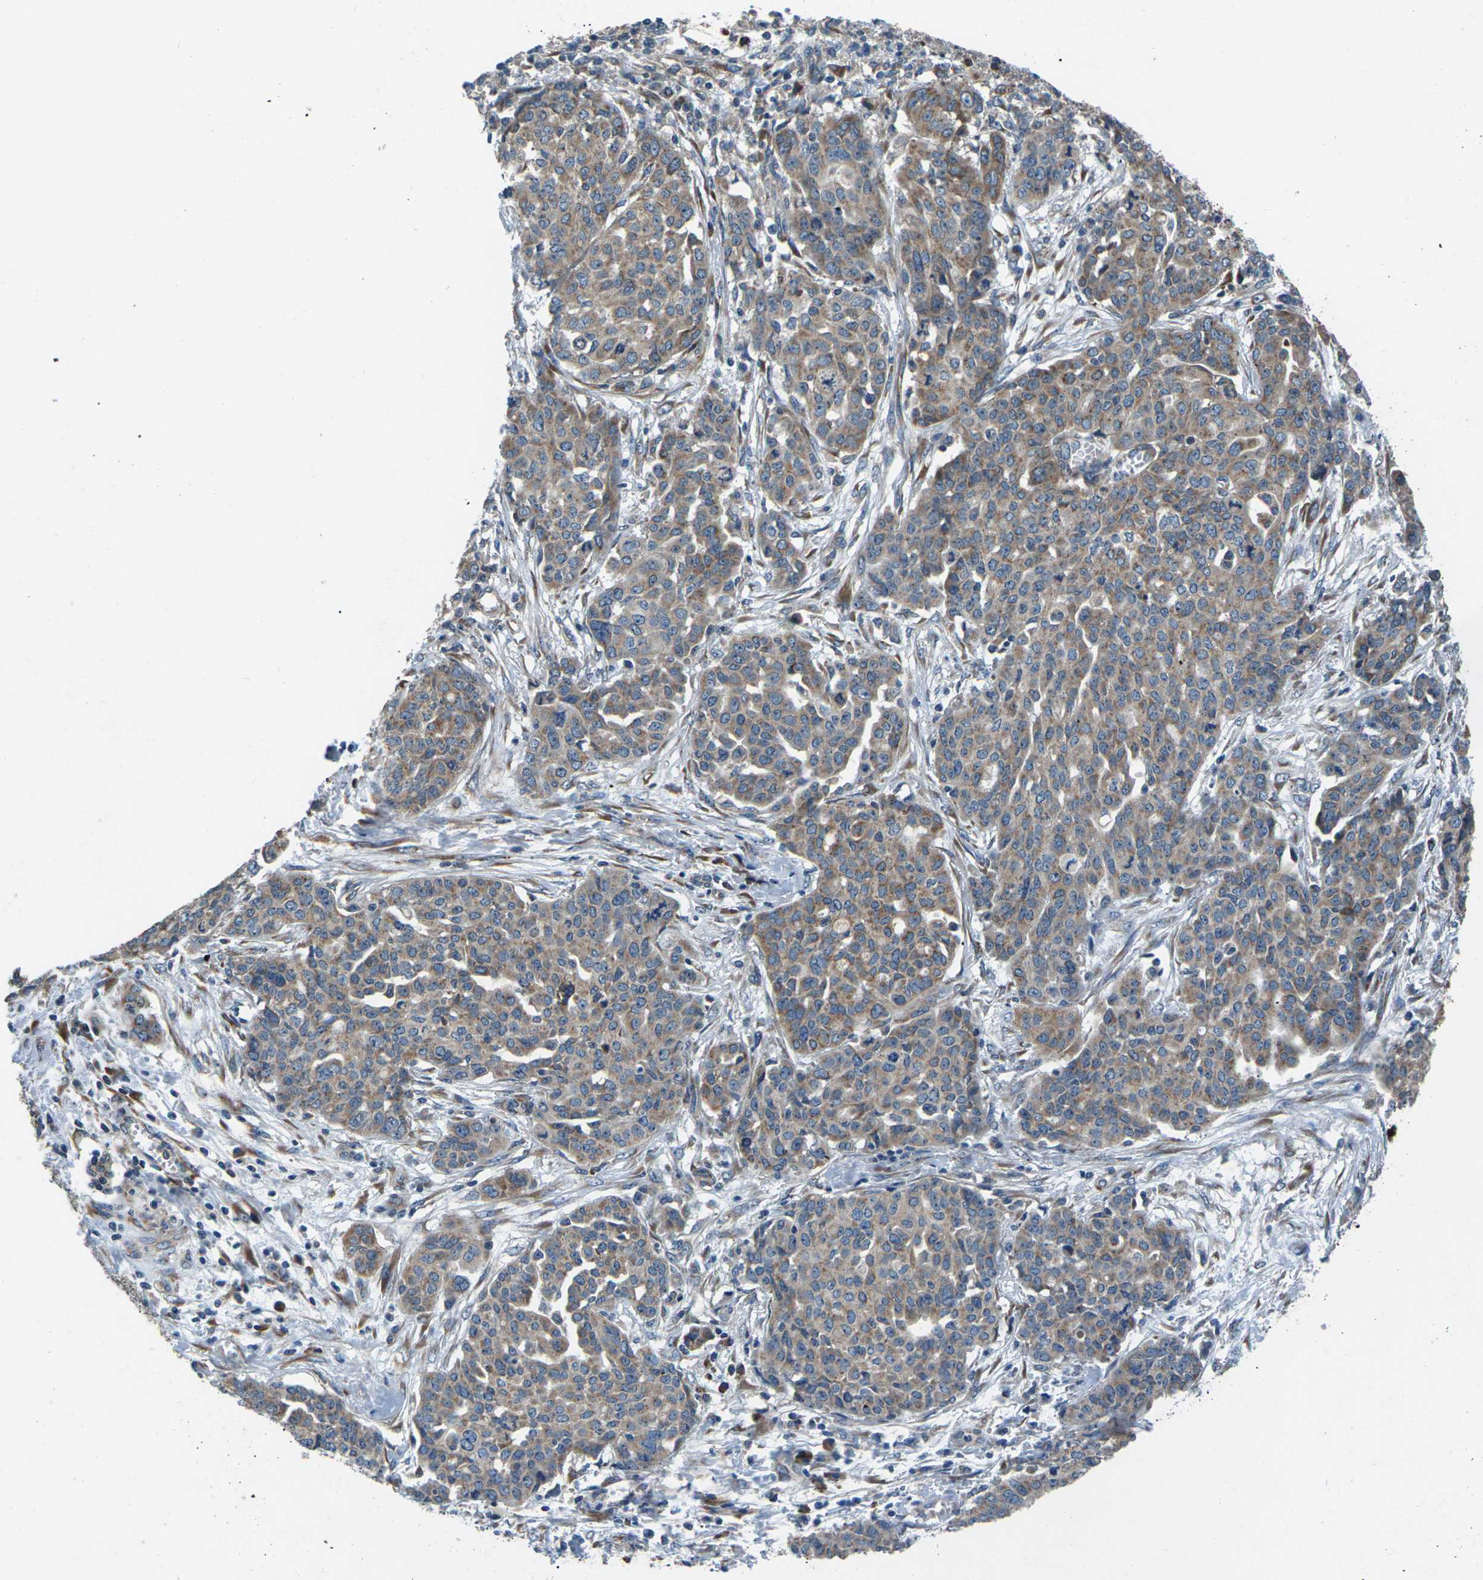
{"staining": {"intensity": "moderate", "quantity": ">75%", "location": "cytoplasmic/membranous"}, "tissue": "ovarian cancer", "cell_type": "Tumor cells", "image_type": "cancer", "snomed": [{"axis": "morphology", "description": "Cystadenocarcinoma, serous, NOS"}, {"axis": "topography", "description": "Soft tissue"}, {"axis": "topography", "description": "Ovary"}], "caption": "The photomicrograph displays a brown stain indicating the presence of a protein in the cytoplasmic/membranous of tumor cells in serous cystadenocarcinoma (ovarian).", "gene": "GABRP", "patient": {"sex": "female", "age": 57}}